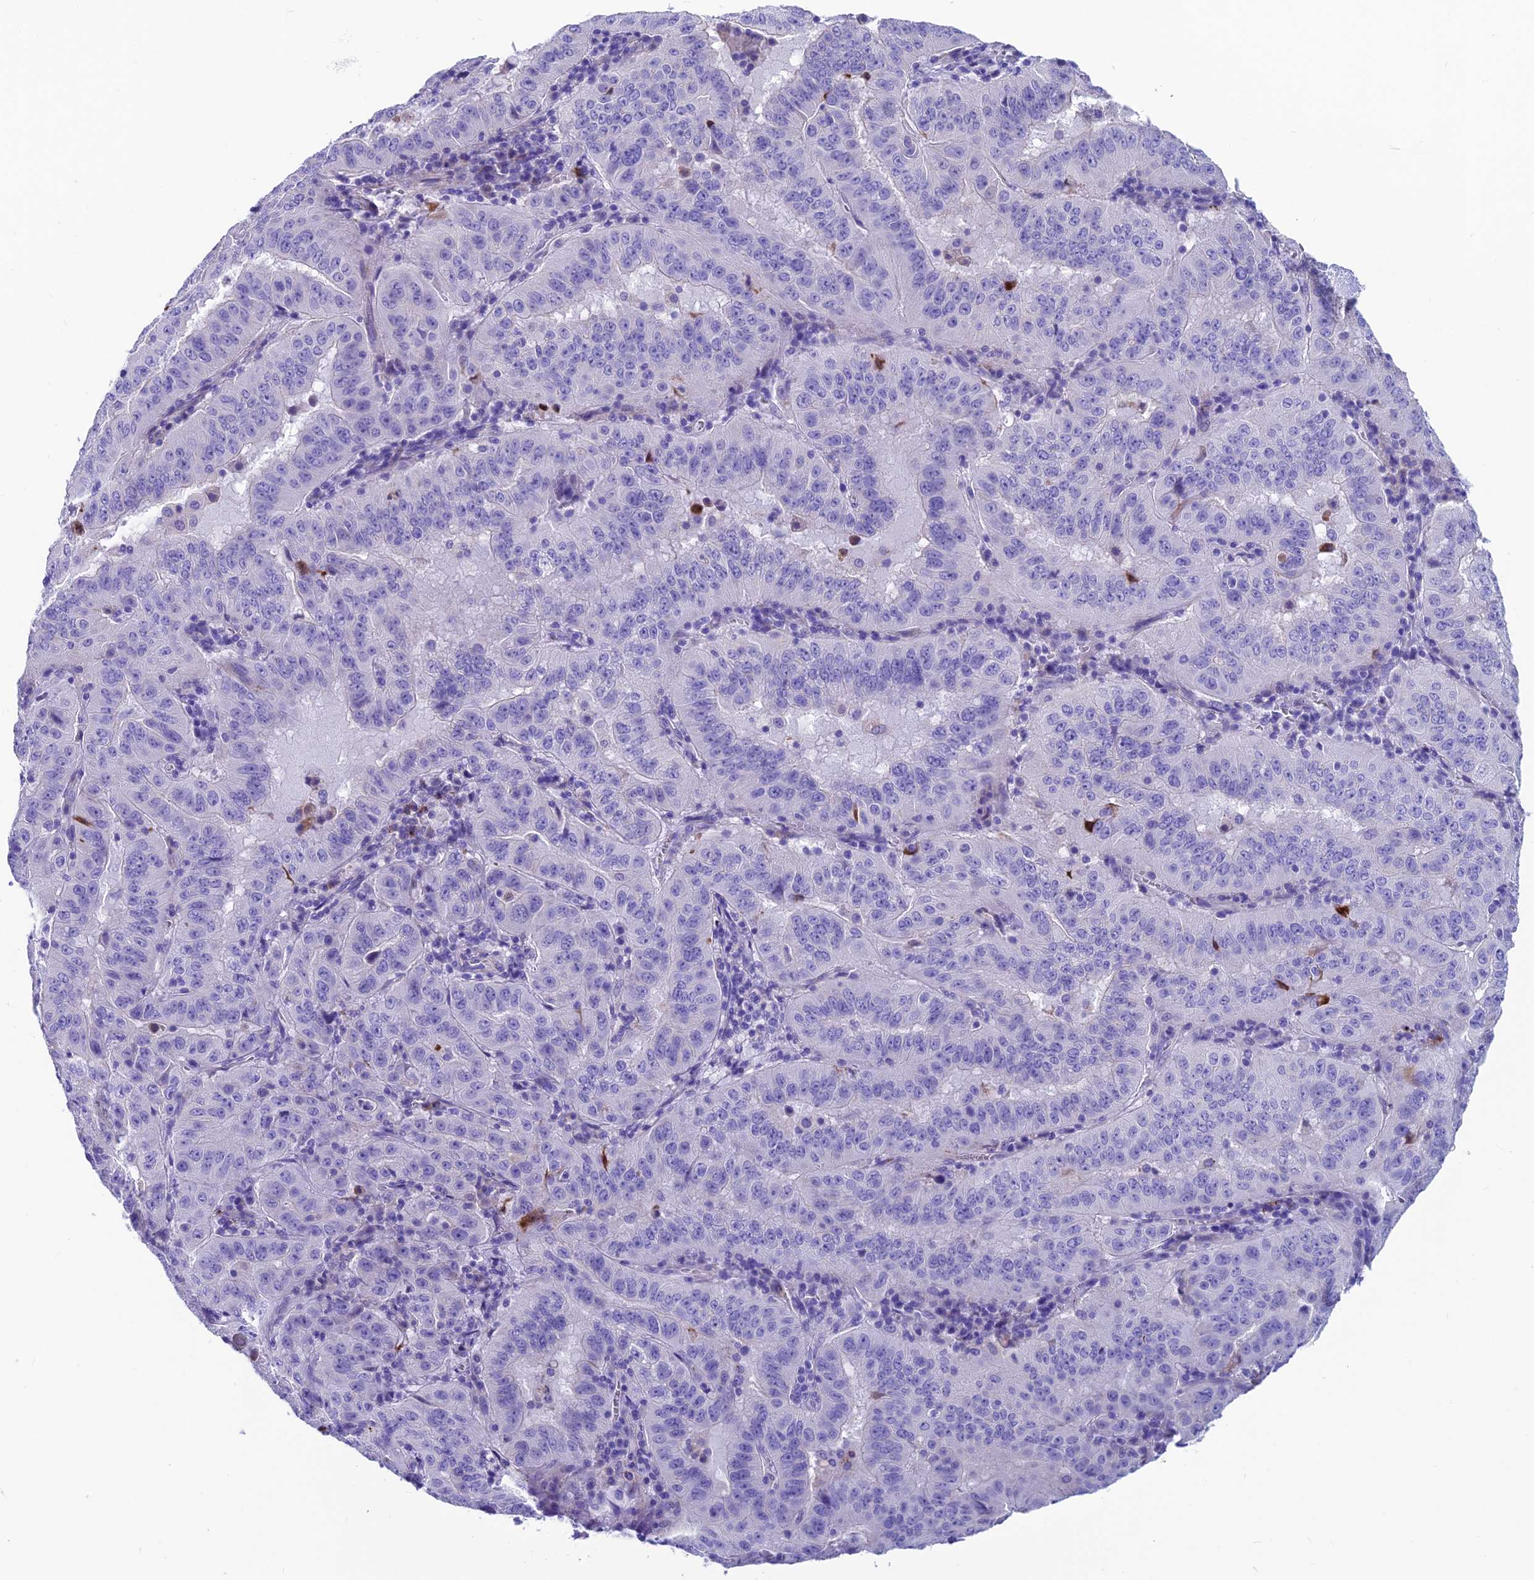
{"staining": {"intensity": "negative", "quantity": "none", "location": "none"}, "tissue": "pancreatic cancer", "cell_type": "Tumor cells", "image_type": "cancer", "snomed": [{"axis": "morphology", "description": "Adenocarcinoma, NOS"}, {"axis": "topography", "description": "Pancreas"}], "caption": "DAB immunohistochemical staining of pancreatic cancer exhibits no significant staining in tumor cells.", "gene": "GNG11", "patient": {"sex": "male", "age": 63}}